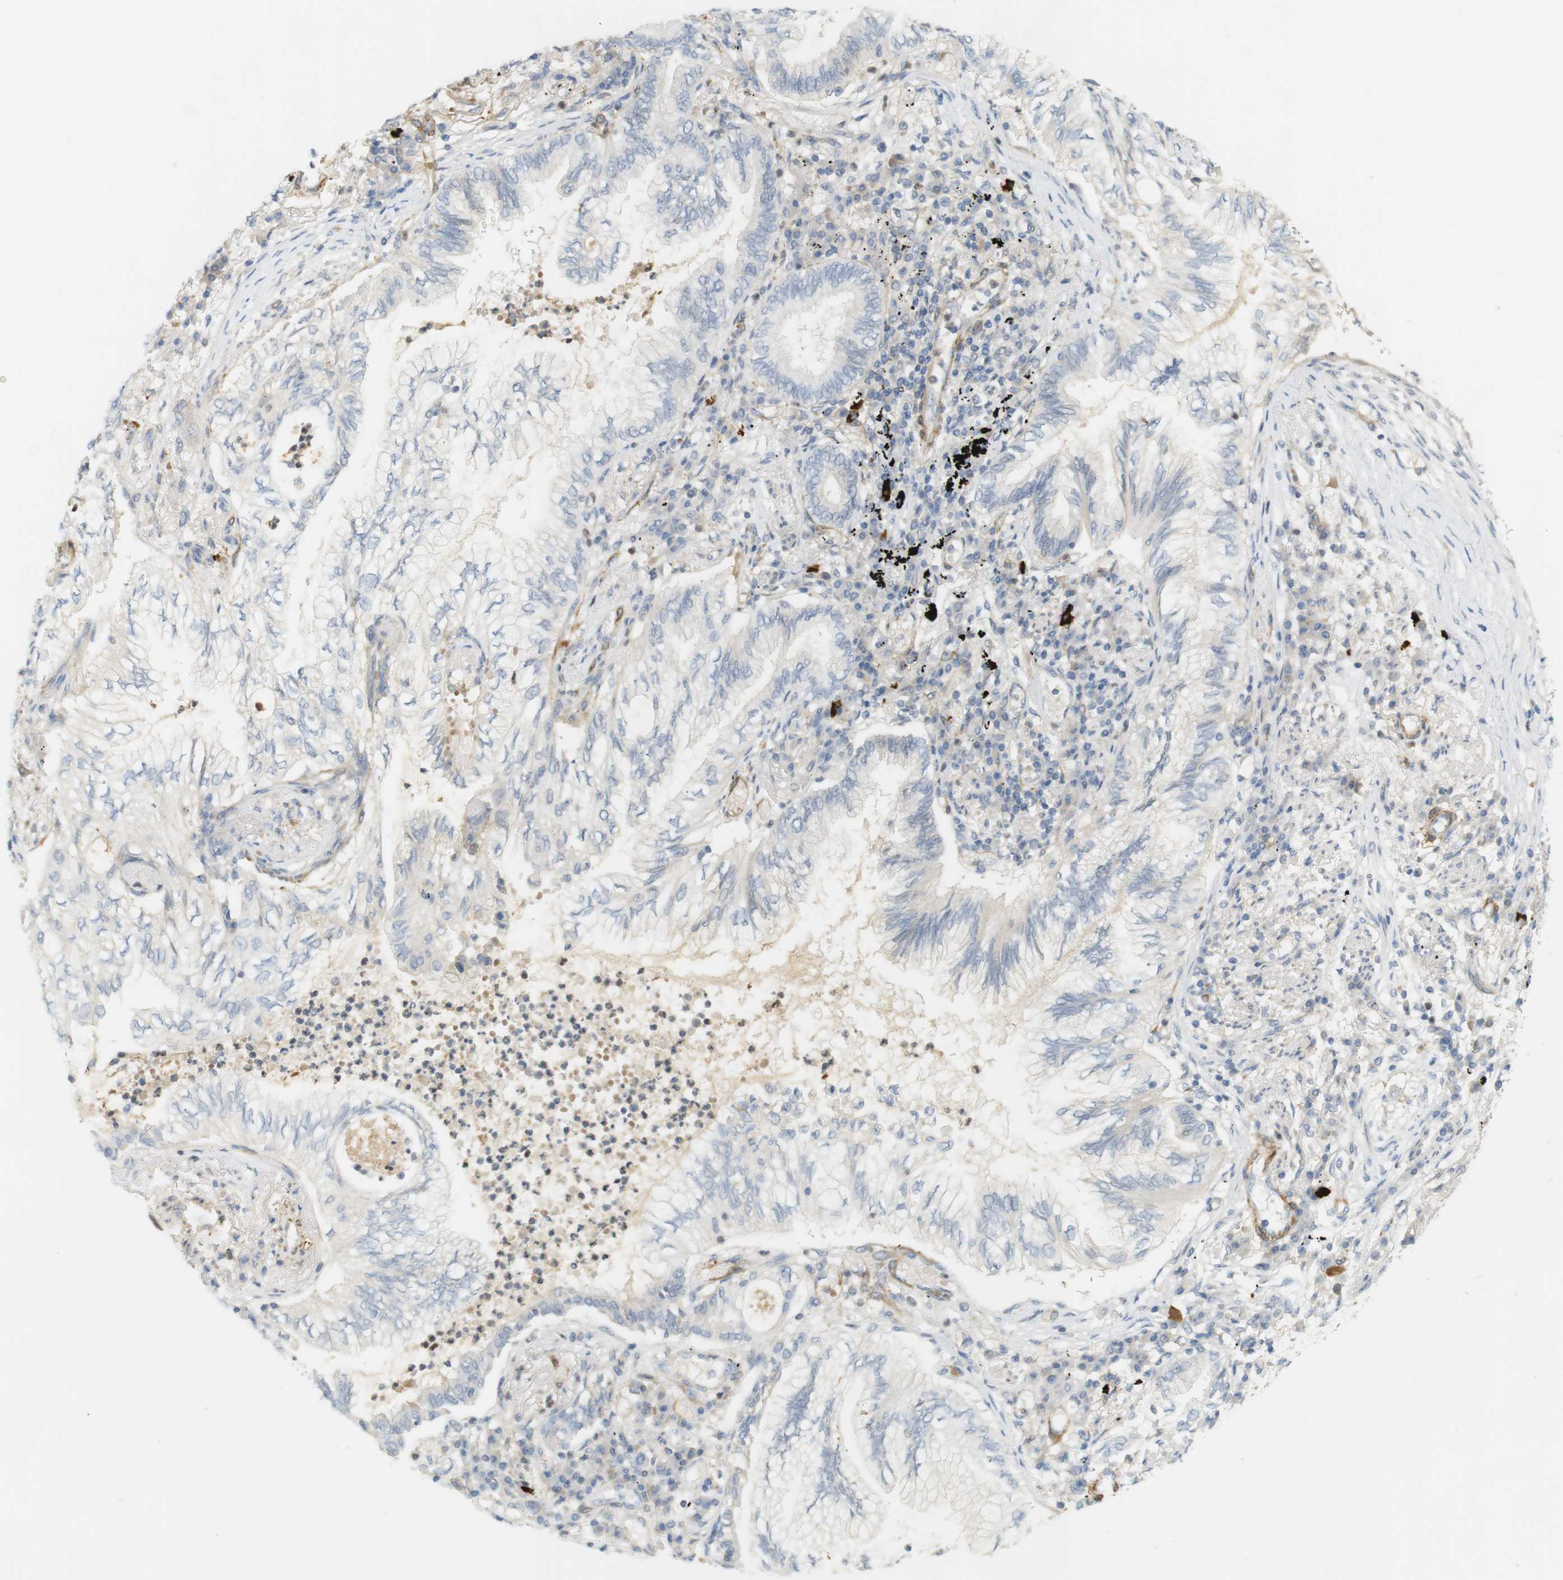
{"staining": {"intensity": "negative", "quantity": "none", "location": "none"}, "tissue": "lung cancer", "cell_type": "Tumor cells", "image_type": "cancer", "snomed": [{"axis": "morphology", "description": "Normal tissue, NOS"}, {"axis": "morphology", "description": "Adenocarcinoma, NOS"}, {"axis": "topography", "description": "Bronchus"}, {"axis": "topography", "description": "Lung"}], "caption": "There is no significant expression in tumor cells of lung adenocarcinoma.", "gene": "PDE3A", "patient": {"sex": "female", "age": 70}}